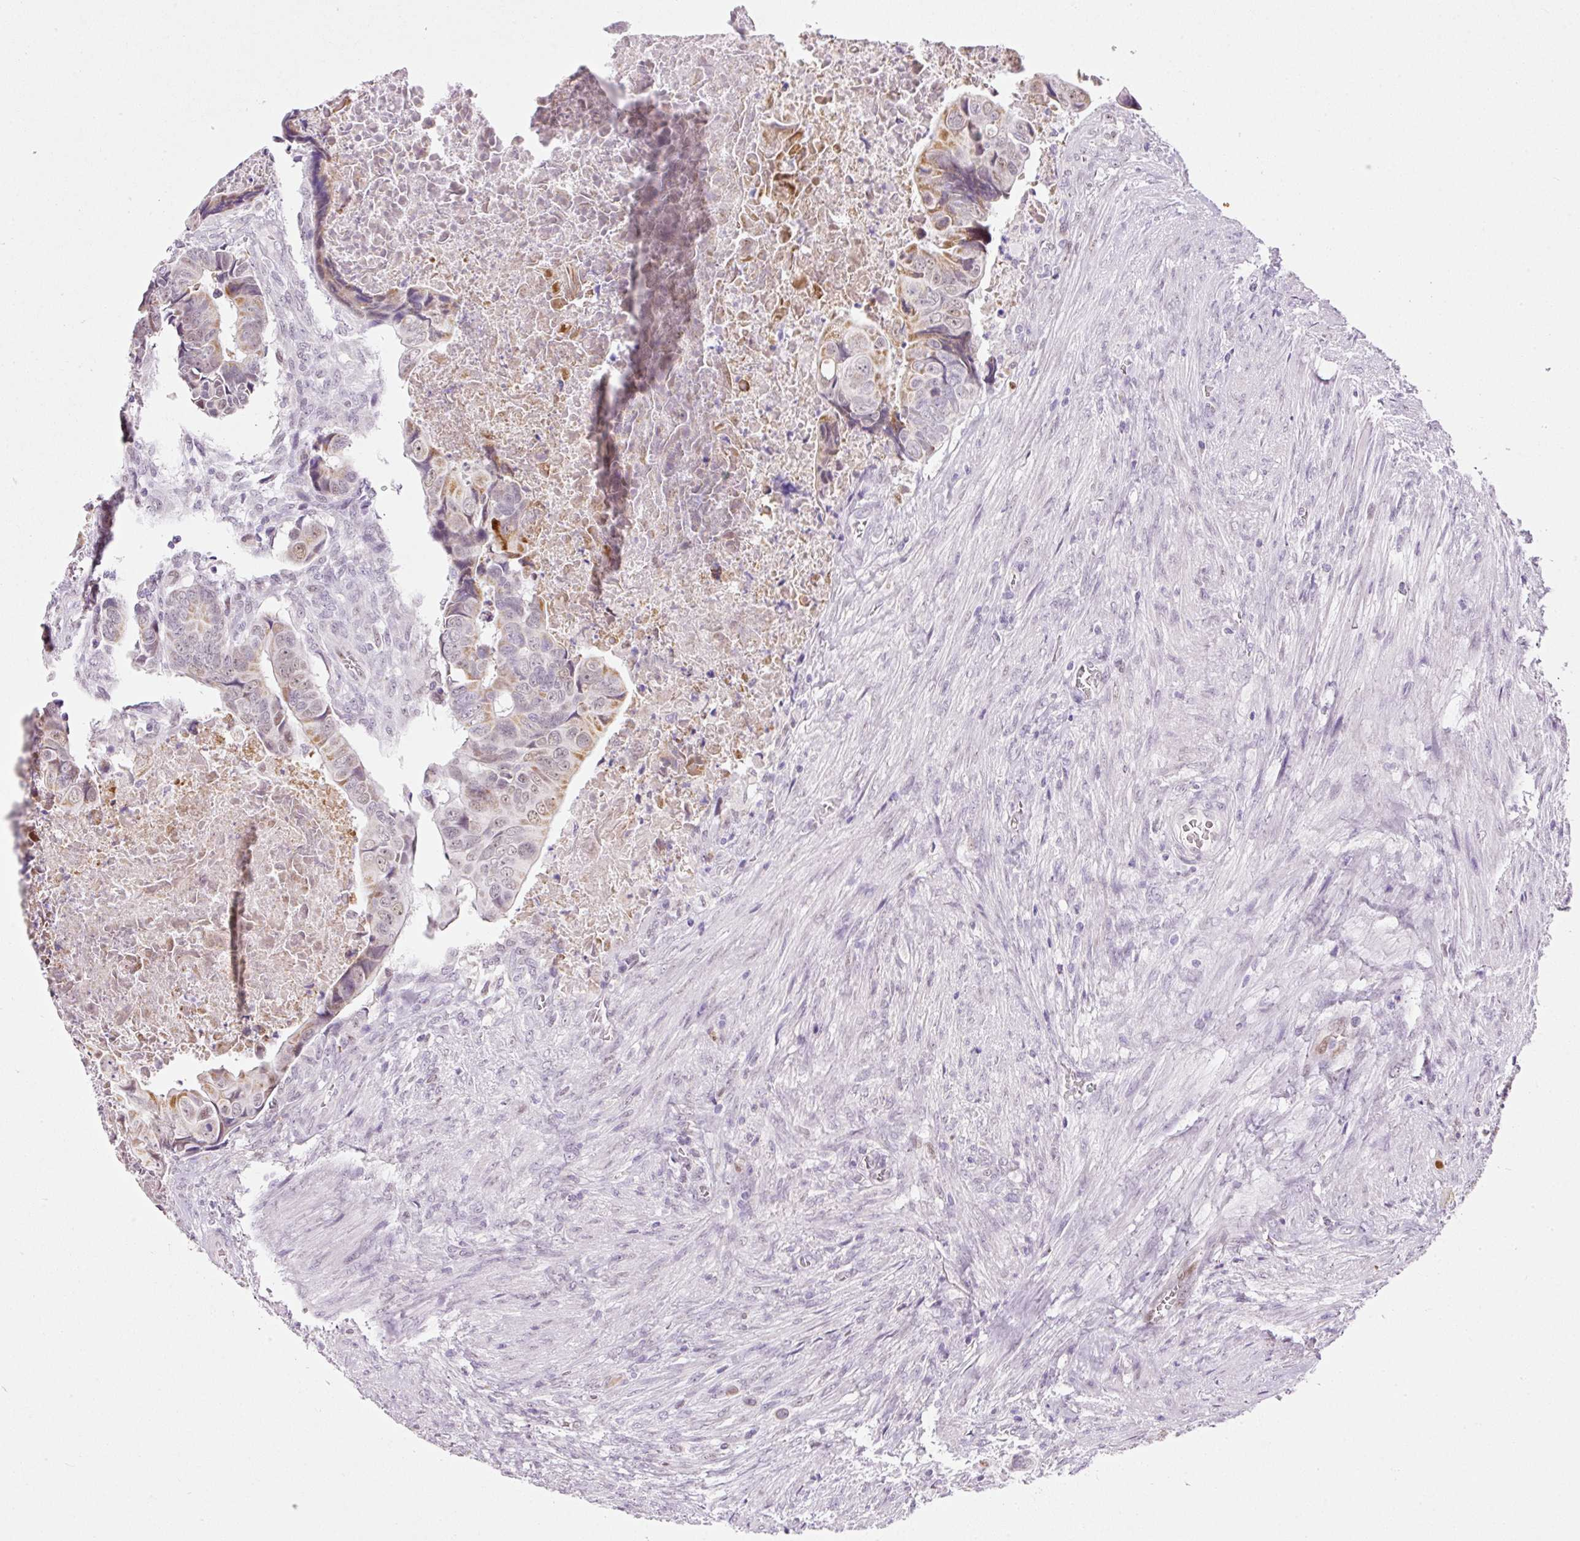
{"staining": {"intensity": "weak", "quantity": "25%-75%", "location": "cytoplasmic/membranous"}, "tissue": "colorectal cancer", "cell_type": "Tumor cells", "image_type": "cancer", "snomed": [{"axis": "morphology", "description": "Adenocarcinoma, NOS"}, {"axis": "topography", "description": "Rectum"}], "caption": "A brown stain labels weak cytoplasmic/membranous positivity of a protein in human colorectal adenocarcinoma tumor cells. The protein of interest is stained brown, and the nuclei are stained in blue (DAB (3,3'-diaminobenzidine) IHC with brightfield microscopy, high magnification).", "gene": "KPNA2", "patient": {"sex": "female", "age": 78}}